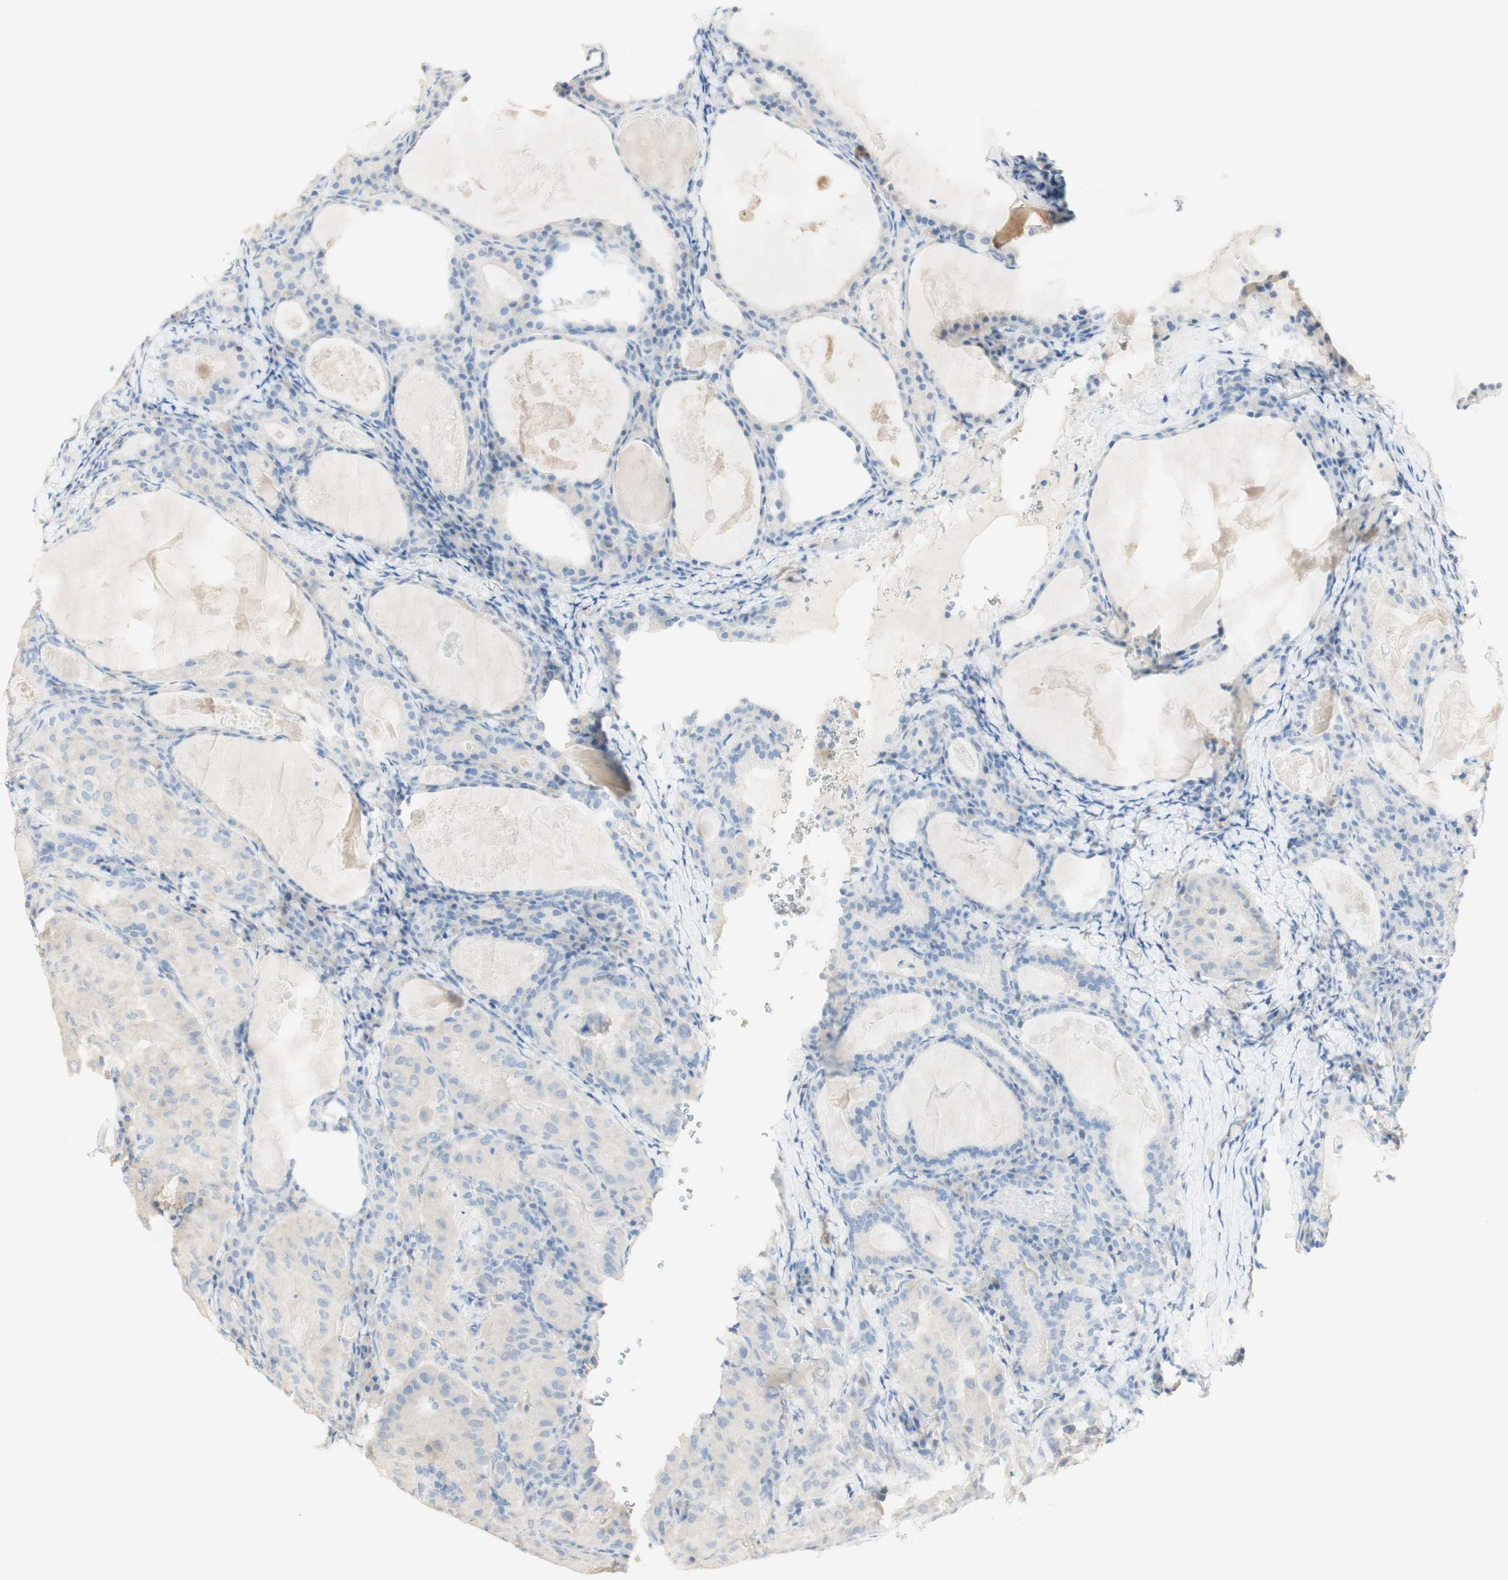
{"staining": {"intensity": "negative", "quantity": "none", "location": "none"}, "tissue": "thyroid cancer", "cell_type": "Tumor cells", "image_type": "cancer", "snomed": [{"axis": "morphology", "description": "Papillary adenocarcinoma, NOS"}, {"axis": "topography", "description": "Thyroid gland"}], "caption": "High magnification brightfield microscopy of thyroid papillary adenocarcinoma stained with DAB (brown) and counterstained with hematoxylin (blue): tumor cells show no significant expression.", "gene": "ART3", "patient": {"sex": "female", "age": 42}}